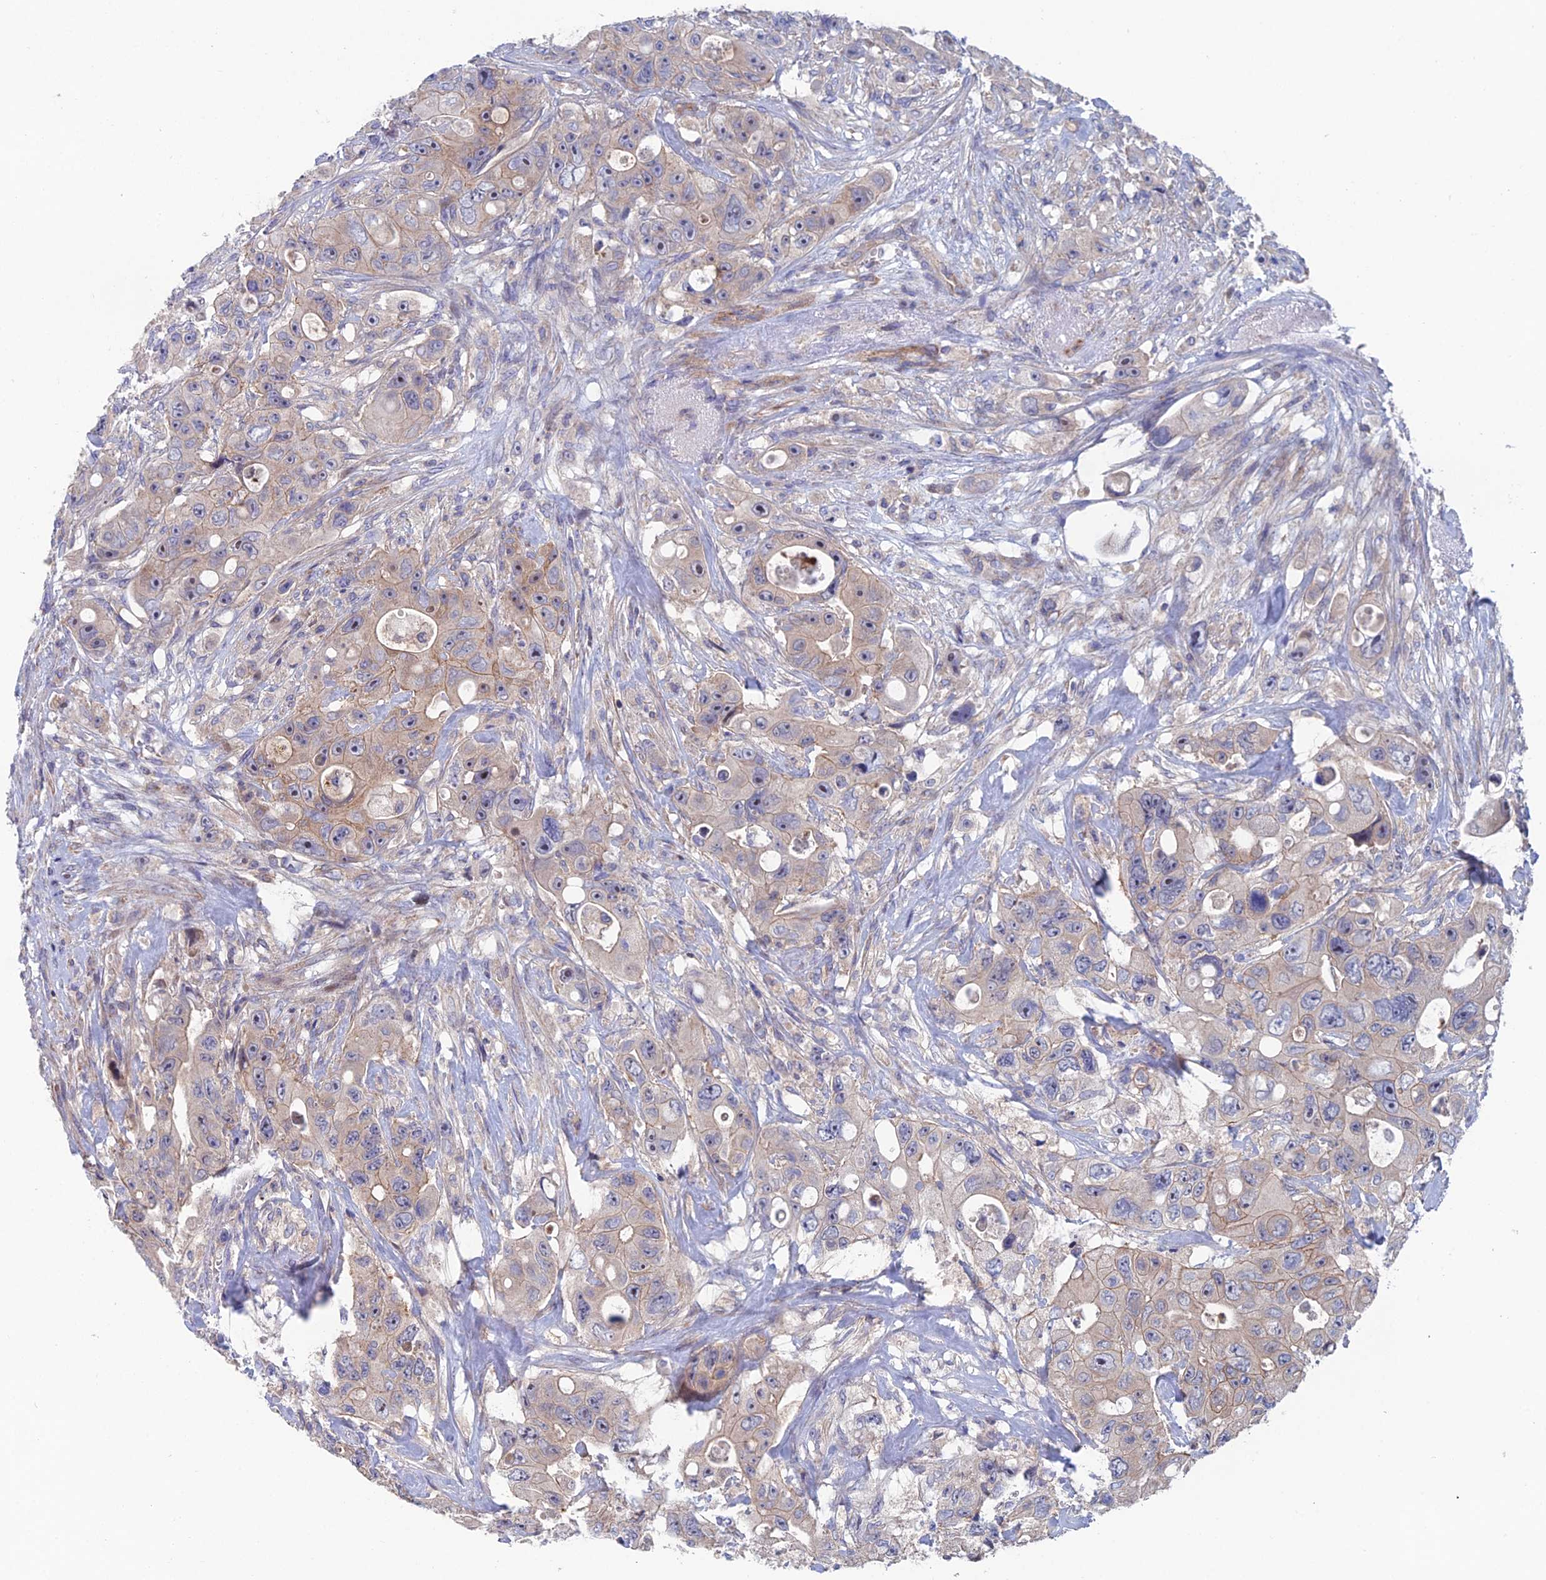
{"staining": {"intensity": "weak", "quantity": "25%-75%", "location": "cytoplasmic/membranous"}, "tissue": "colorectal cancer", "cell_type": "Tumor cells", "image_type": "cancer", "snomed": [{"axis": "morphology", "description": "Adenocarcinoma, NOS"}, {"axis": "topography", "description": "Colon"}], "caption": "An immunohistochemistry (IHC) image of tumor tissue is shown. Protein staining in brown highlights weak cytoplasmic/membranous positivity in colorectal cancer (adenocarcinoma) within tumor cells.", "gene": "USP37", "patient": {"sex": "female", "age": 46}}